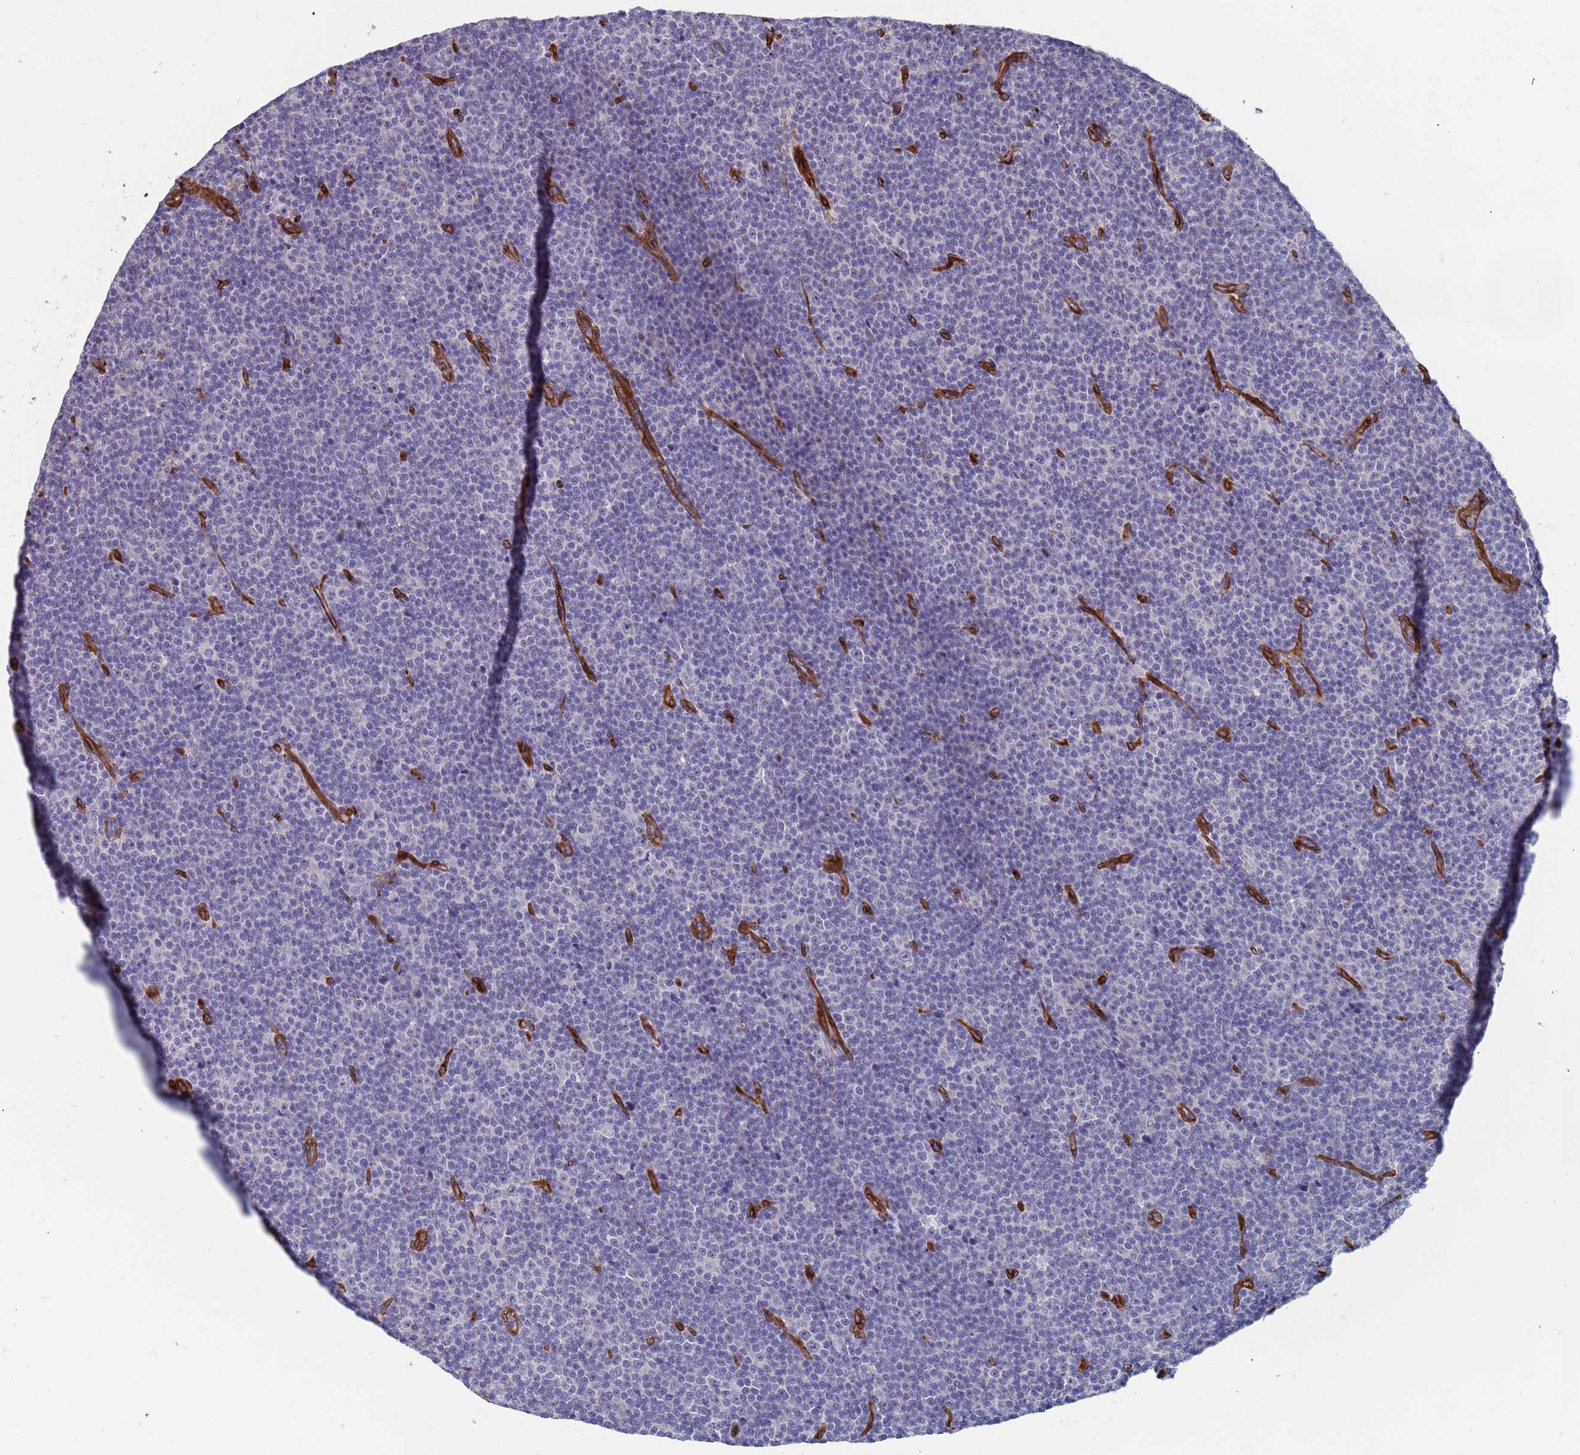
{"staining": {"intensity": "negative", "quantity": "none", "location": "none"}, "tissue": "lymphoma", "cell_type": "Tumor cells", "image_type": "cancer", "snomed": [{"axis": "morphology", "description": "Malignant lymphoma, non-Hodgkin's type, Low grade"}, {"axis": "topography", "description": "Lymph node"}], "caption": "High power microscopy histopathology image of an IHC micrograph of malignant lymphoma, non-Hodgkin's type (low-grade), revealing no significant expression in tumor cells.", "gene": "EHD2", "patient": {"sex": "female", "age": 67}}